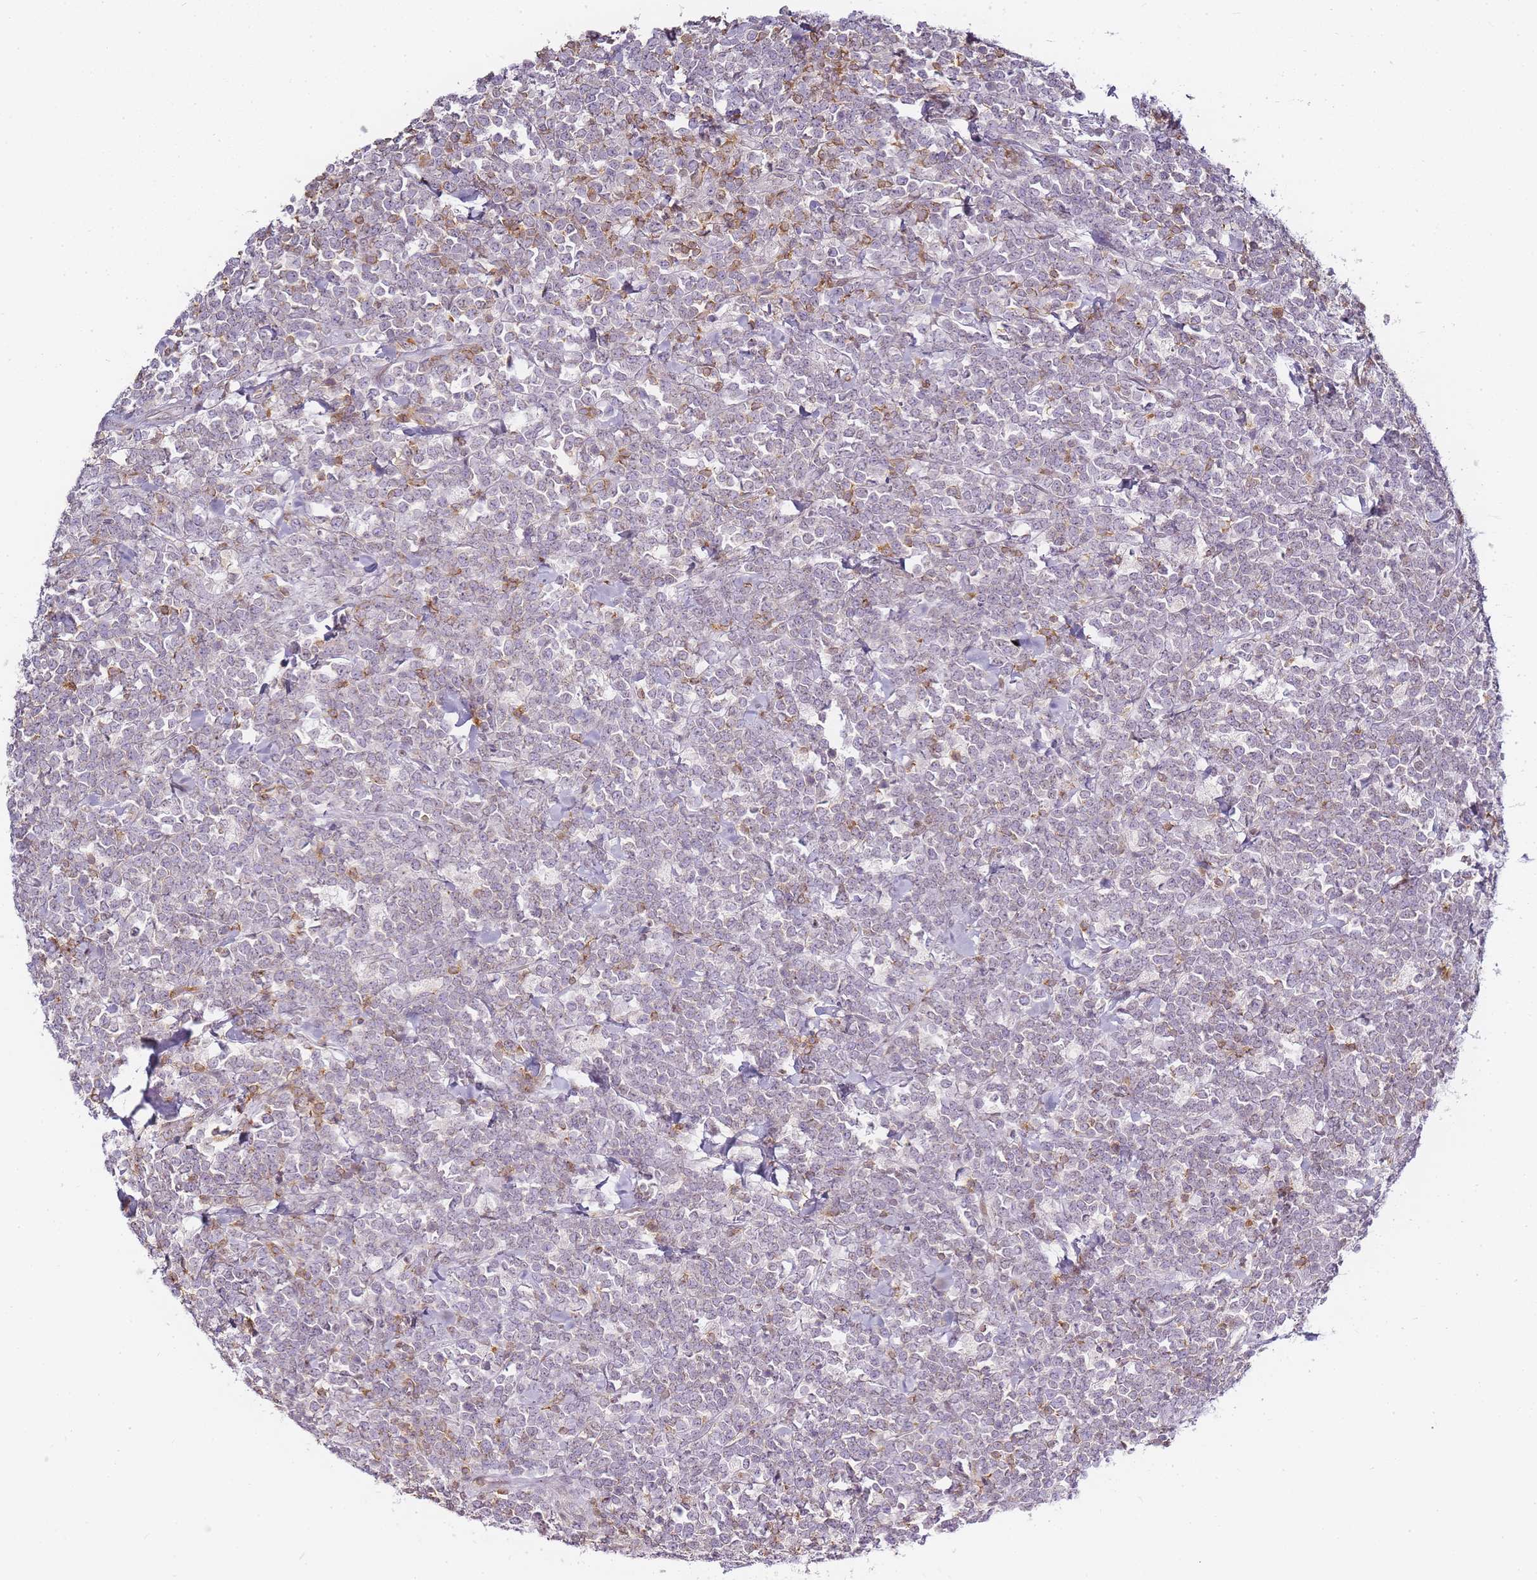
{"staining": {"intensity": "moderate", "quantity": "<25%", "location": "cytoplasmic/membranous"}, "tissue": "lymphoma", "cell_type": "Tumor cells", "image_type": "cancer", "snomed": [{"axis": "morphology", "description": "Malignant lymphoma, non-Hodgkin's type, High grade"}, {"axis": "topography", "description": "Small intestine"}, {"axis": "topography", "description": "Colon"}], "caption": "About <25% of tumor cells in human lymphoma reveal moderate cytoplasmic/membranous protein expression as visualized by brown immunohistochemical staining.", "gene": "JAKMIP1", "patient": {"sex": "male", "age": 8}}